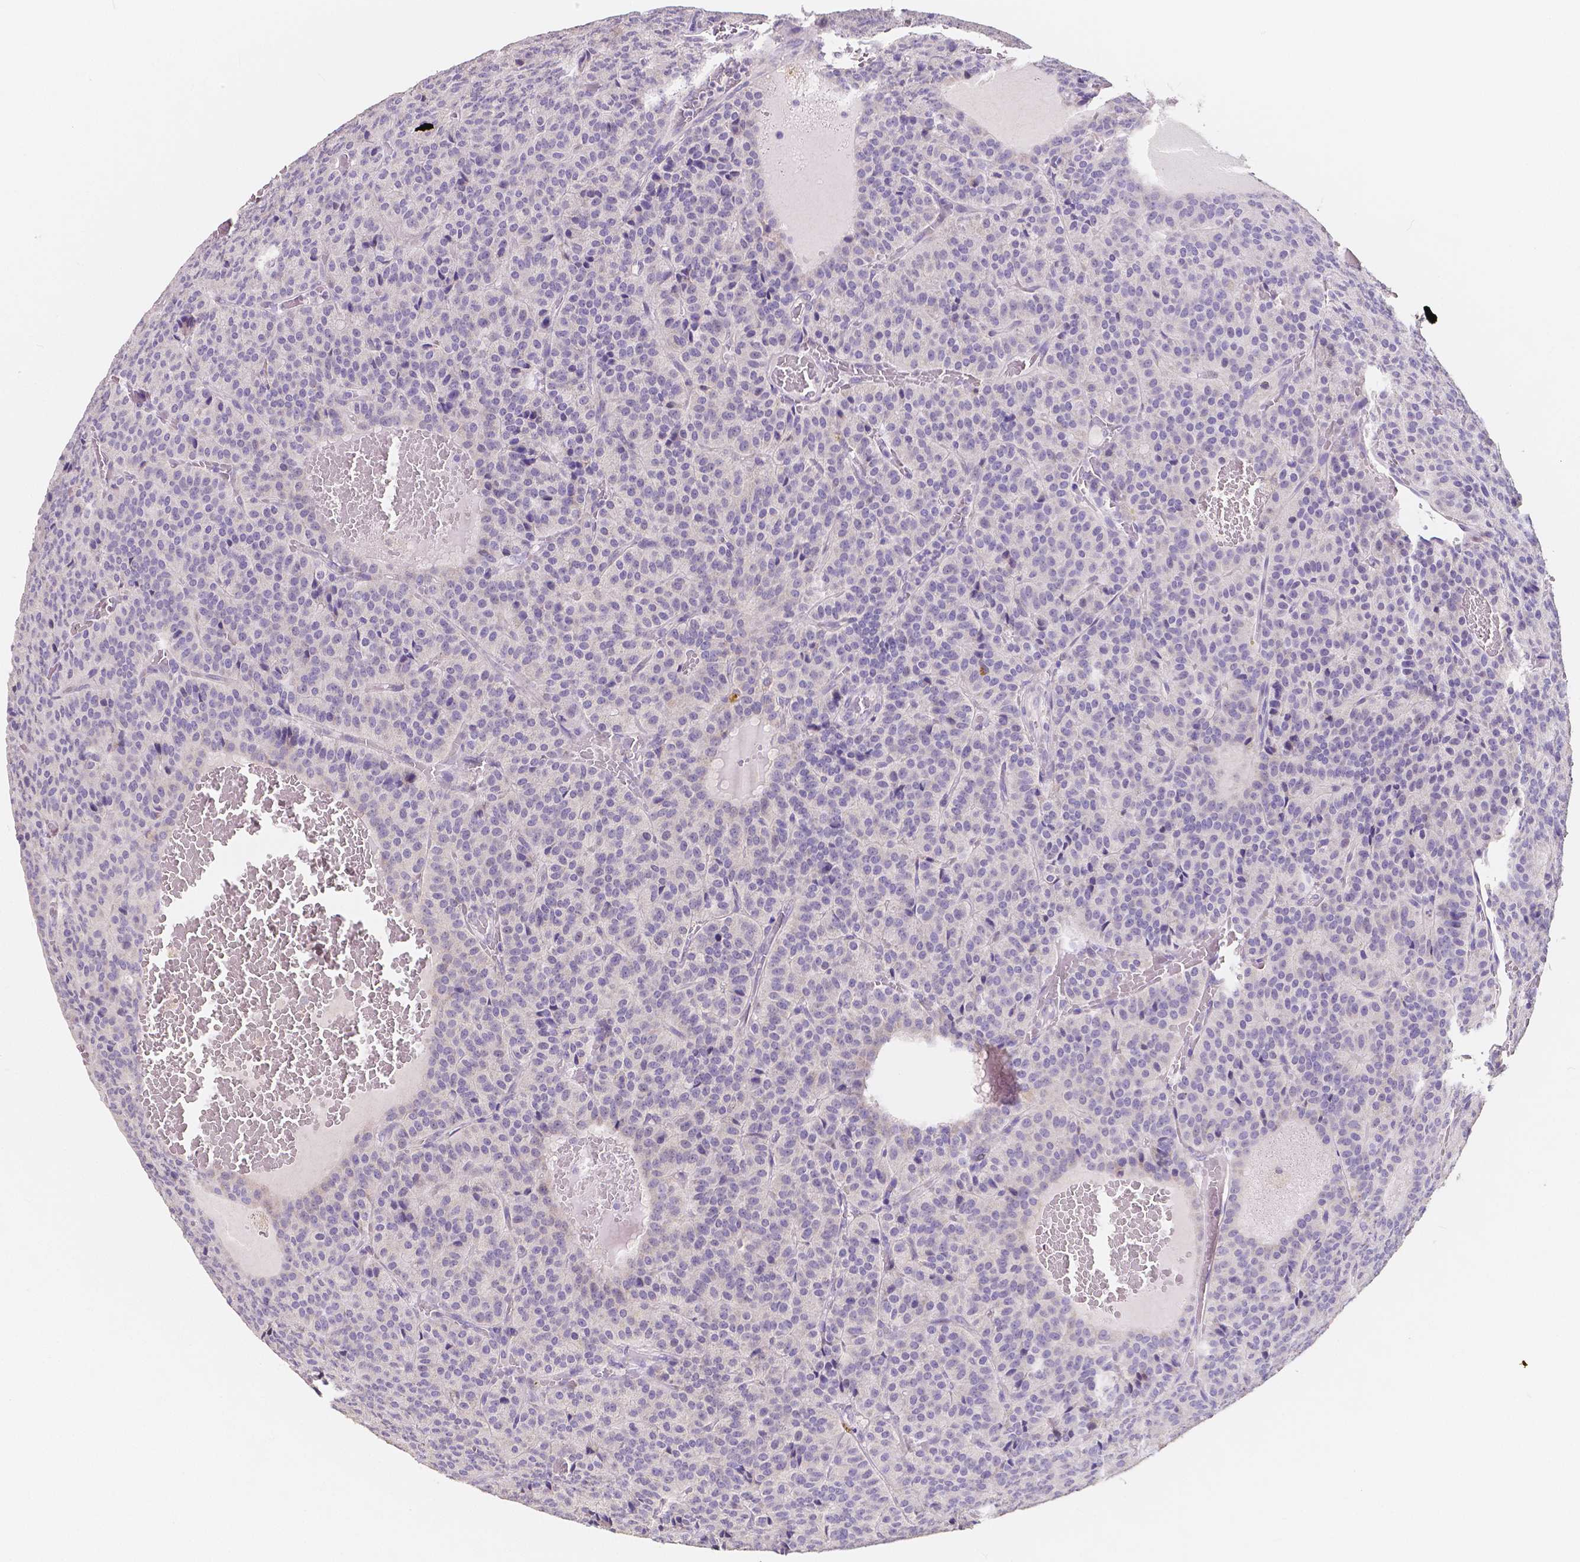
{"staining": {"intensity": "negative", "quantity": "none", "location": "none"}, "tissue": "carcinoid", "cell_type": "Tumor cells", "image_type": "cancer", "snomed": [{"axis": "morphology", "description": "Carcinoid, malignant, NOS"}, {"axis": "topography", "description": "Lung"}], "caption": "This is a photomicrograph of IHC staining of carcinoid, which shows no expression in tumor cells.", "gene": "ACP5", "patient": {"sex": "male", "age": 70}}